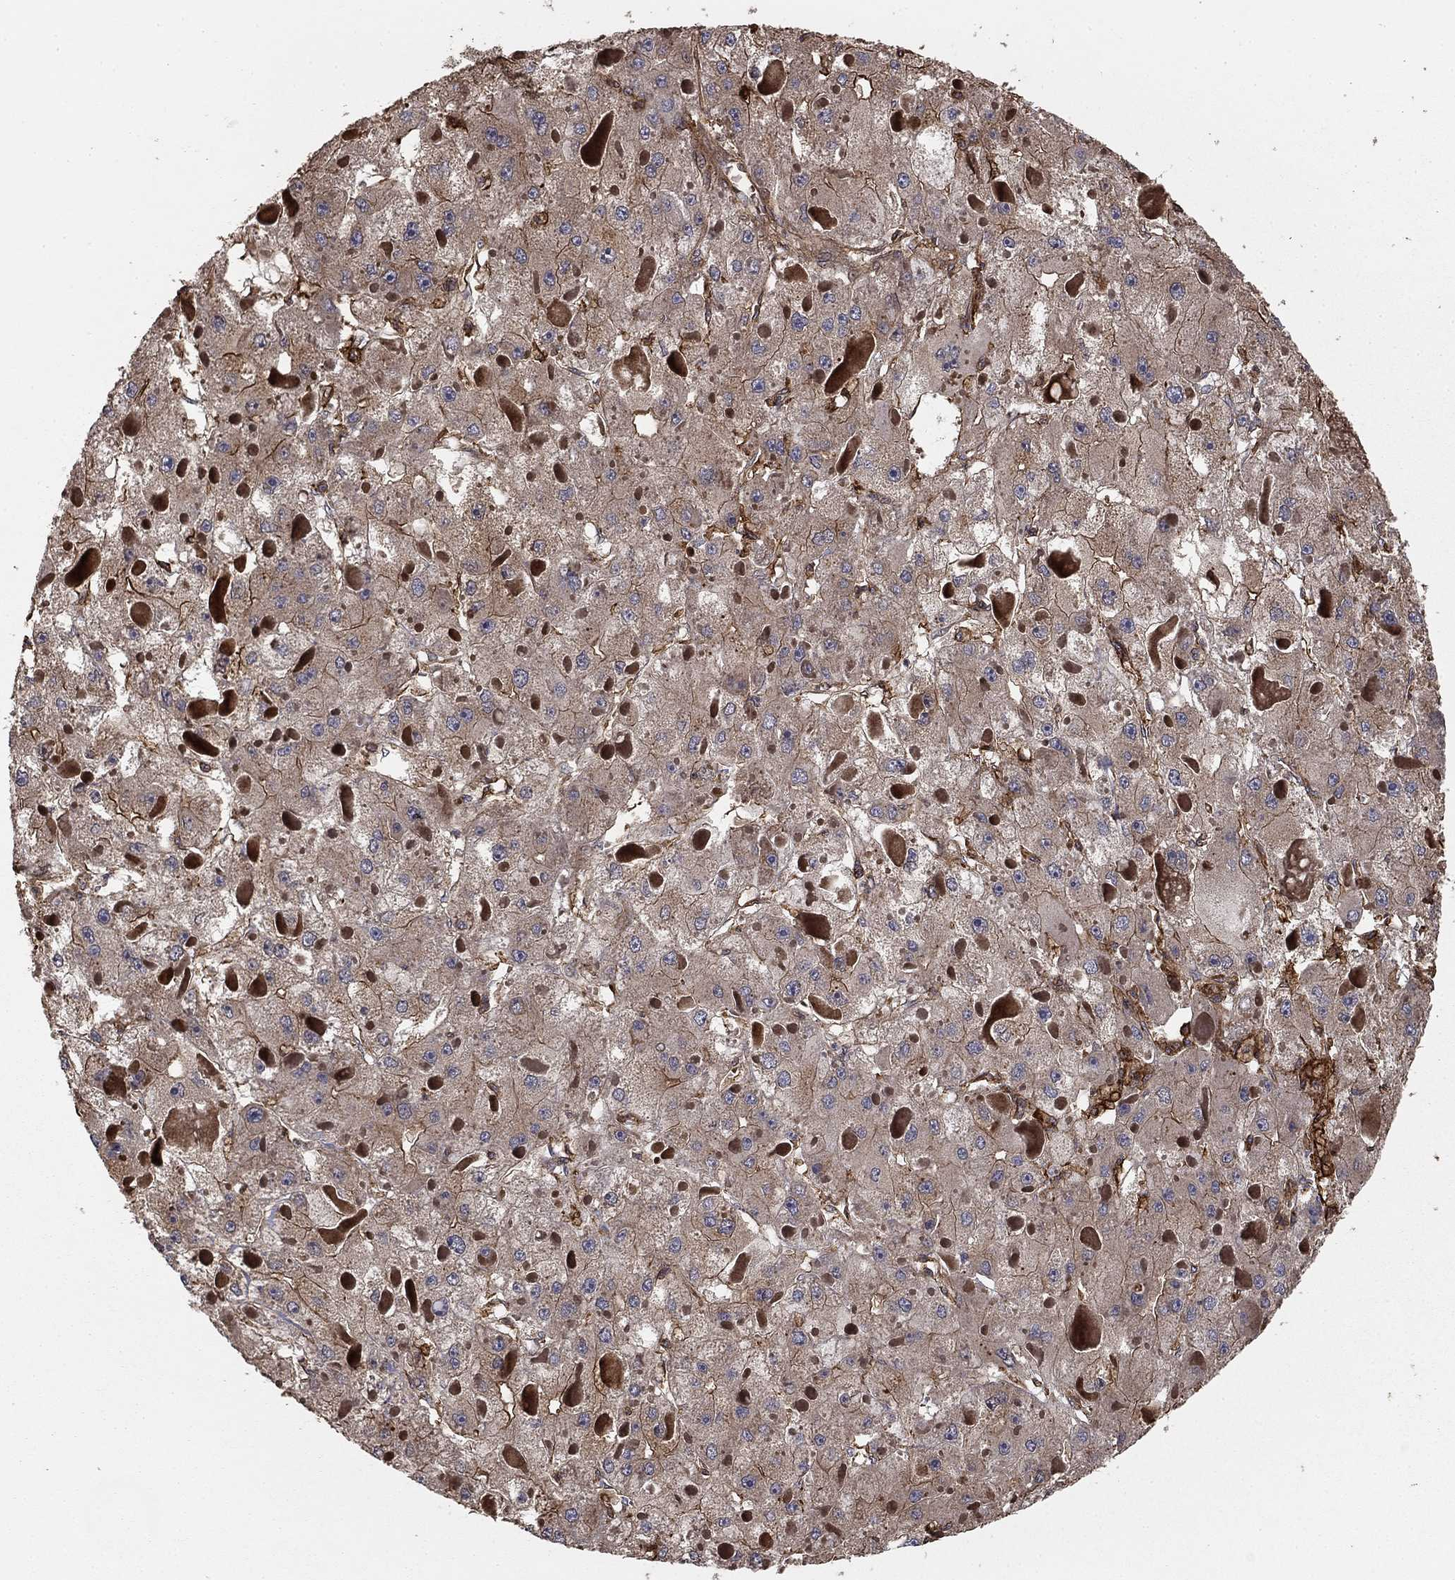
{"staining": {"intensity": "weak", "quantity": "<25%", "location": "cytoplasmic/membranous"}, "tissue": "liver cancer", "cell_type": "Tumor cells", "image_type": "cancer", "snomed": [{"axis": "morphology", "description": "Carcinoma, Hepatocellular, NOS"}, {"axis": "topography", "description": "Liver"}], "caption": "Tumor cells are negative for brown protein staining in liver cancer.", "gene": "HABP4", "patient": {"sex": "female", "age": 73}}